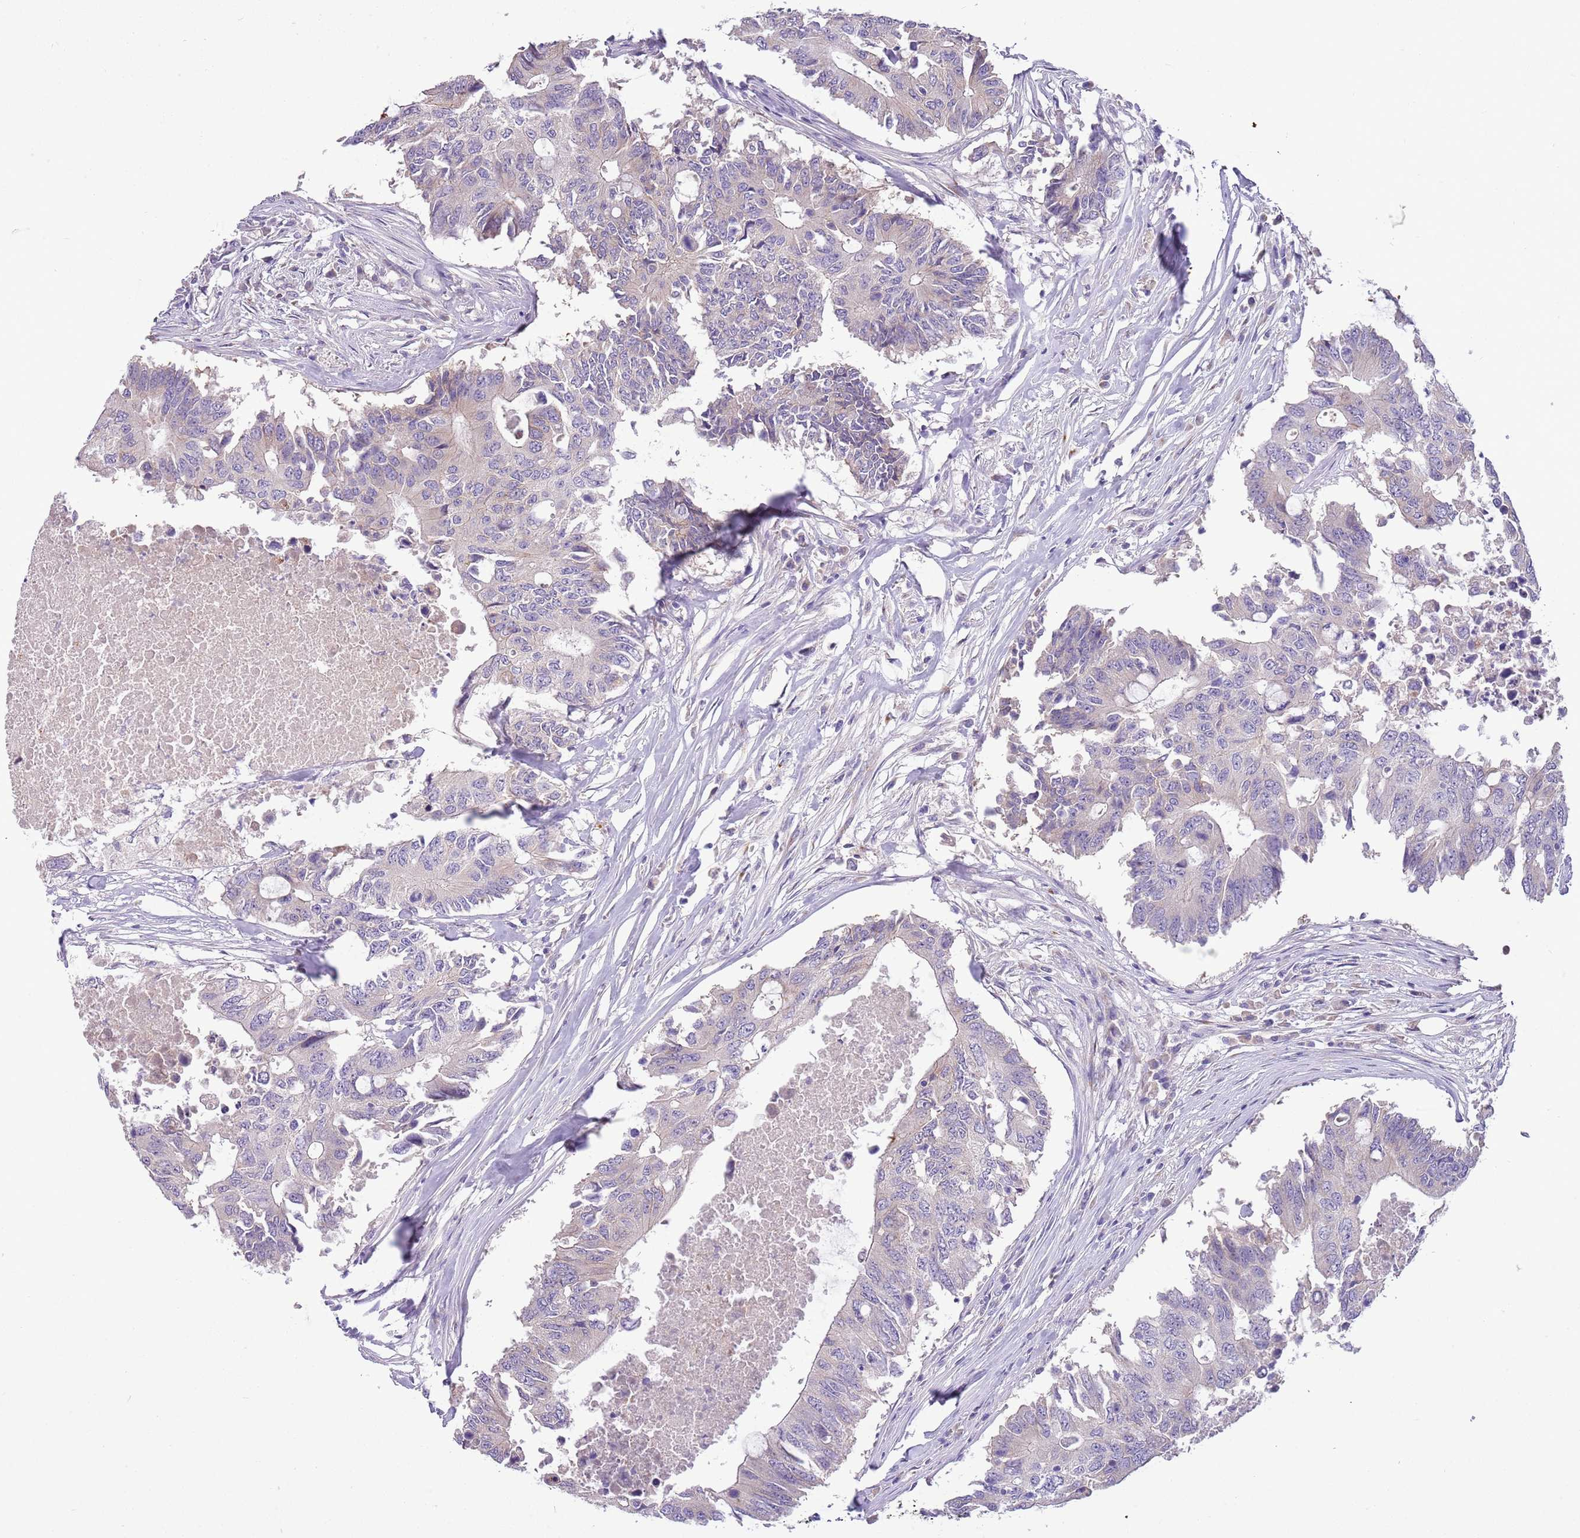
{"staining": {"intensity": "negative", "quantity": "none", "location": "none"}, "tissue": "colorectal cancer", "cell_type": "Tumor cells", "image_type": "cancer", "snomed": [{"axis": "morphology", "description": "Adenocarcinoma, NOS"}, {"axis": "topography", "description": "Colon"}], "caption": "This is a image of immunohistochemistry (IHC) staining of colorectal cancer, which shows no positivity in tumor cells.", "gene": "CFAP73", "patient": {"sex": "male", "age": 71}}